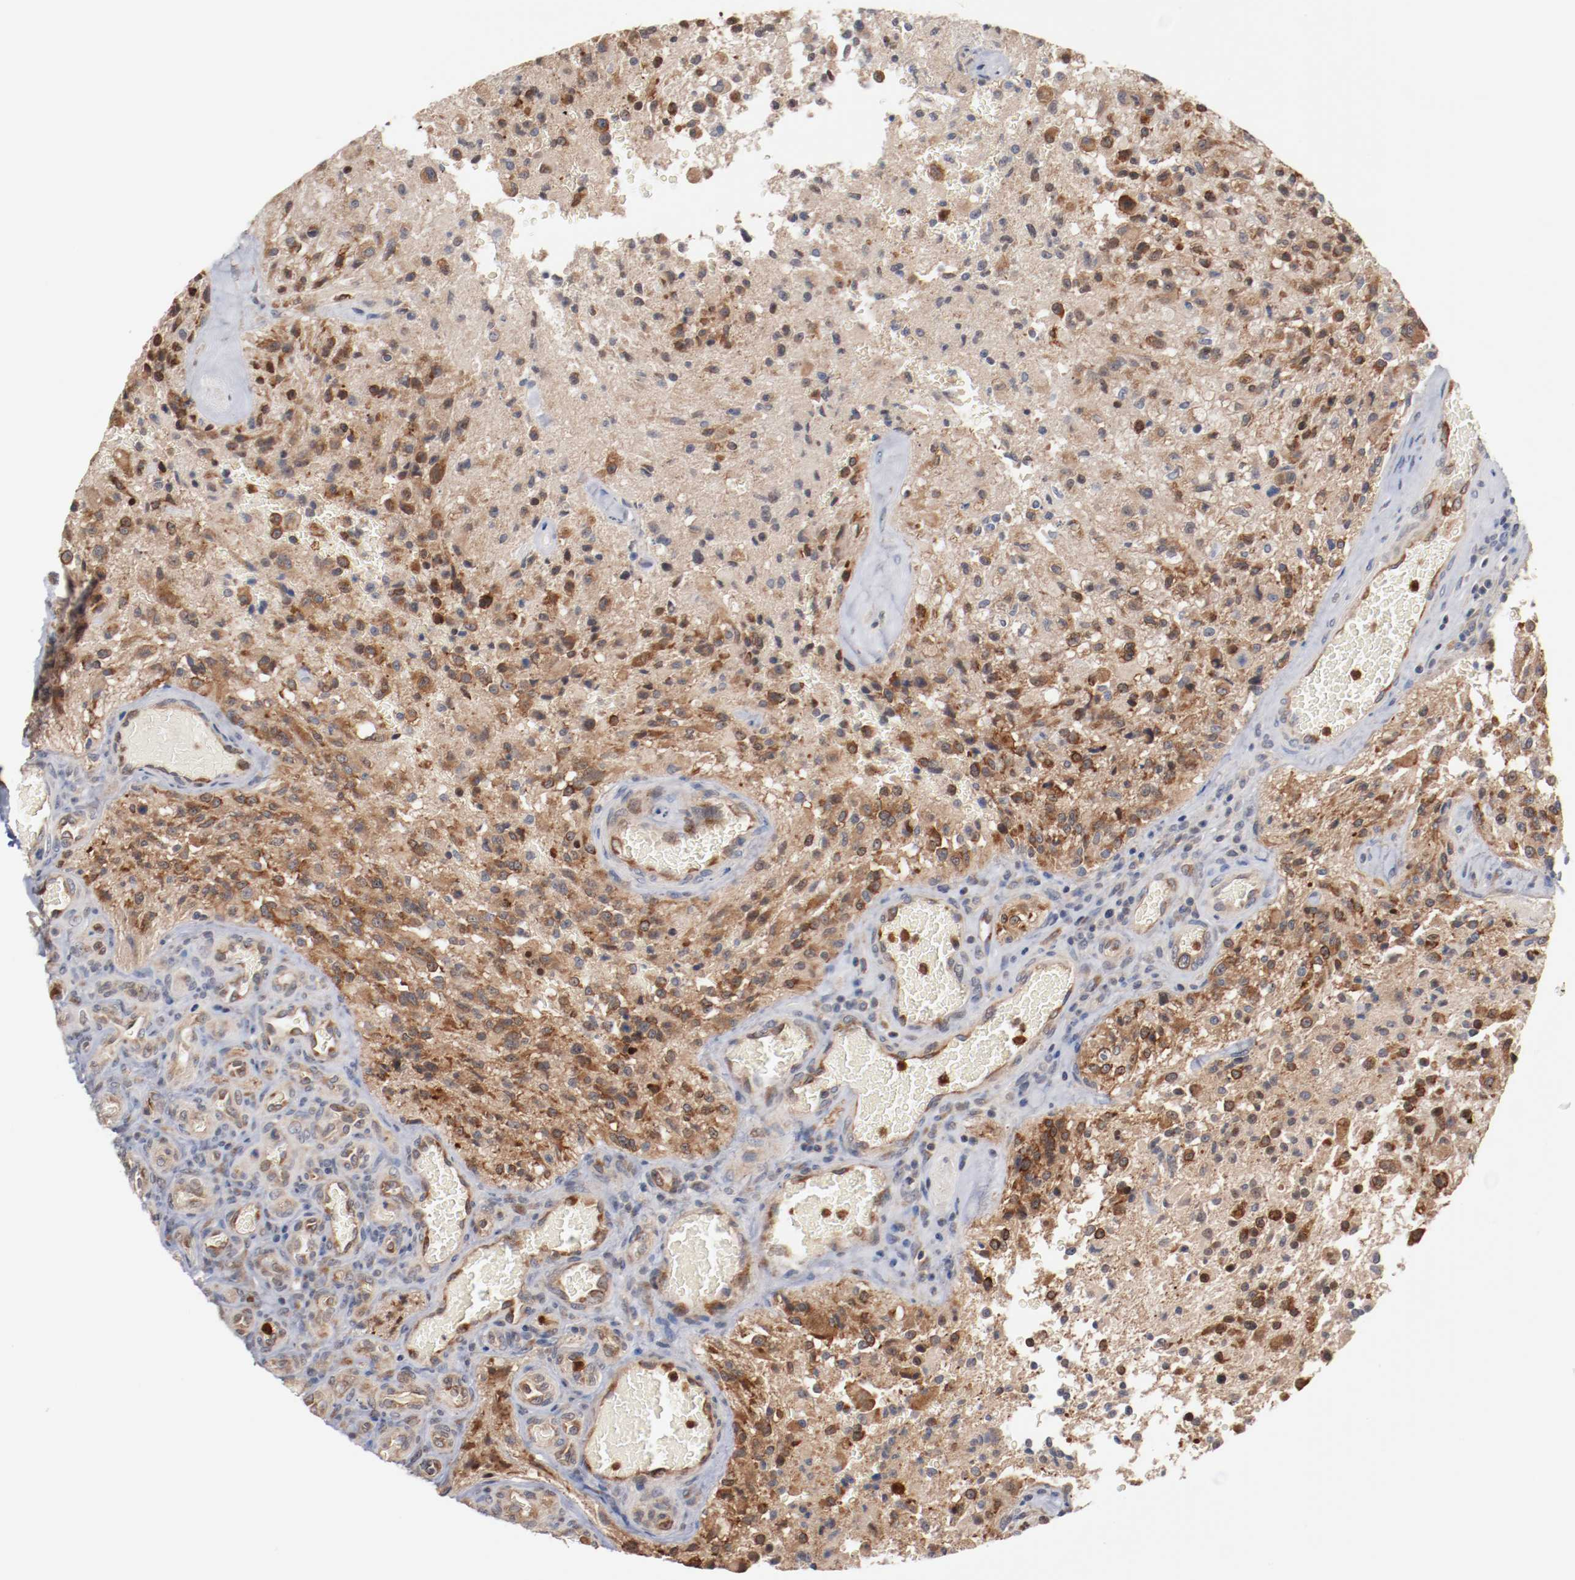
{"staining": {"intensity": "strong", "quantity": "25%-75%", "location": "cytoplasmic/membranous"}, "tissue": "glioma", "cell_type": "Tumor cells", "image_type": "cancer", "snomed": [{"axis": "morphology", "description": "Normal tissue, NOS"}, {"axis": "morphology", "description": "Glioma, malignant, High grade"}, {"axis": "topography", "description": "Cerebral cortex"}], "caption": "Immunohistochemistry (IHC) micrograph of neoplastic tissue: malignant glioma (high-grade) stained using immunohistochemistry reveals high levels of strong protein expression localized specifically in the cytoplasmic/membranous of tumor cells, appearing as a cytoplasmic/membranous brown color.", "gene": "RNASE11", "patient": {"sex": "male", "age": 56}}